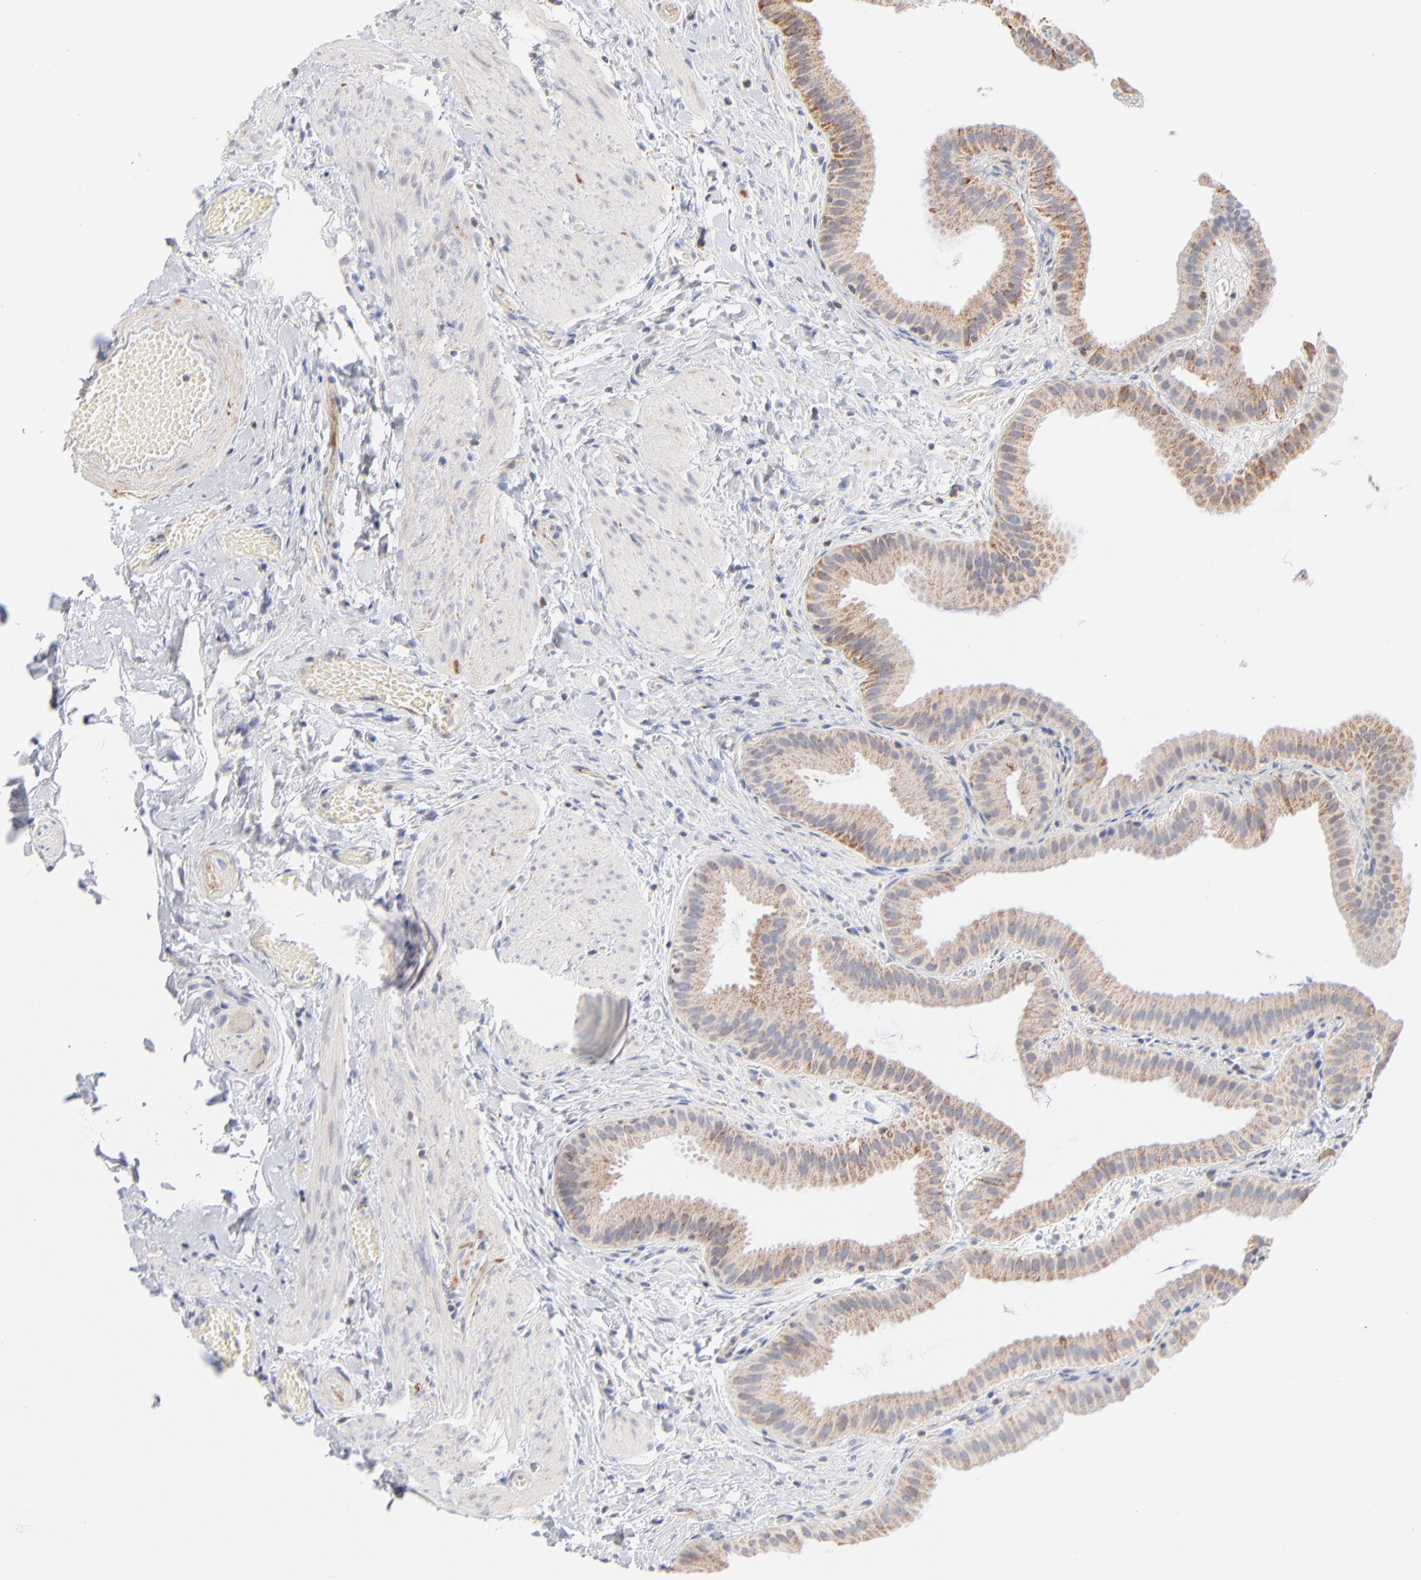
{"staining": {"intensity": "moderate", "quantity": ">75%", "location": "cytoplasmic/membranous"}, "tissue": "gallbladder", "cell_type": "Glandular cells", "image_type": "normal", "snomed": [{"axis": "morphology", "description": "Normal tissue, NOS"}, {"axis": "topography", "description": "Gallbladder"}], "caption": "Benign gallbladder exhibits moderate cytoplasmic/membranous staining in about >75% of glandular cells.", "gene": "MRPL58", "patient": {"sex": "female", "age": 63}}